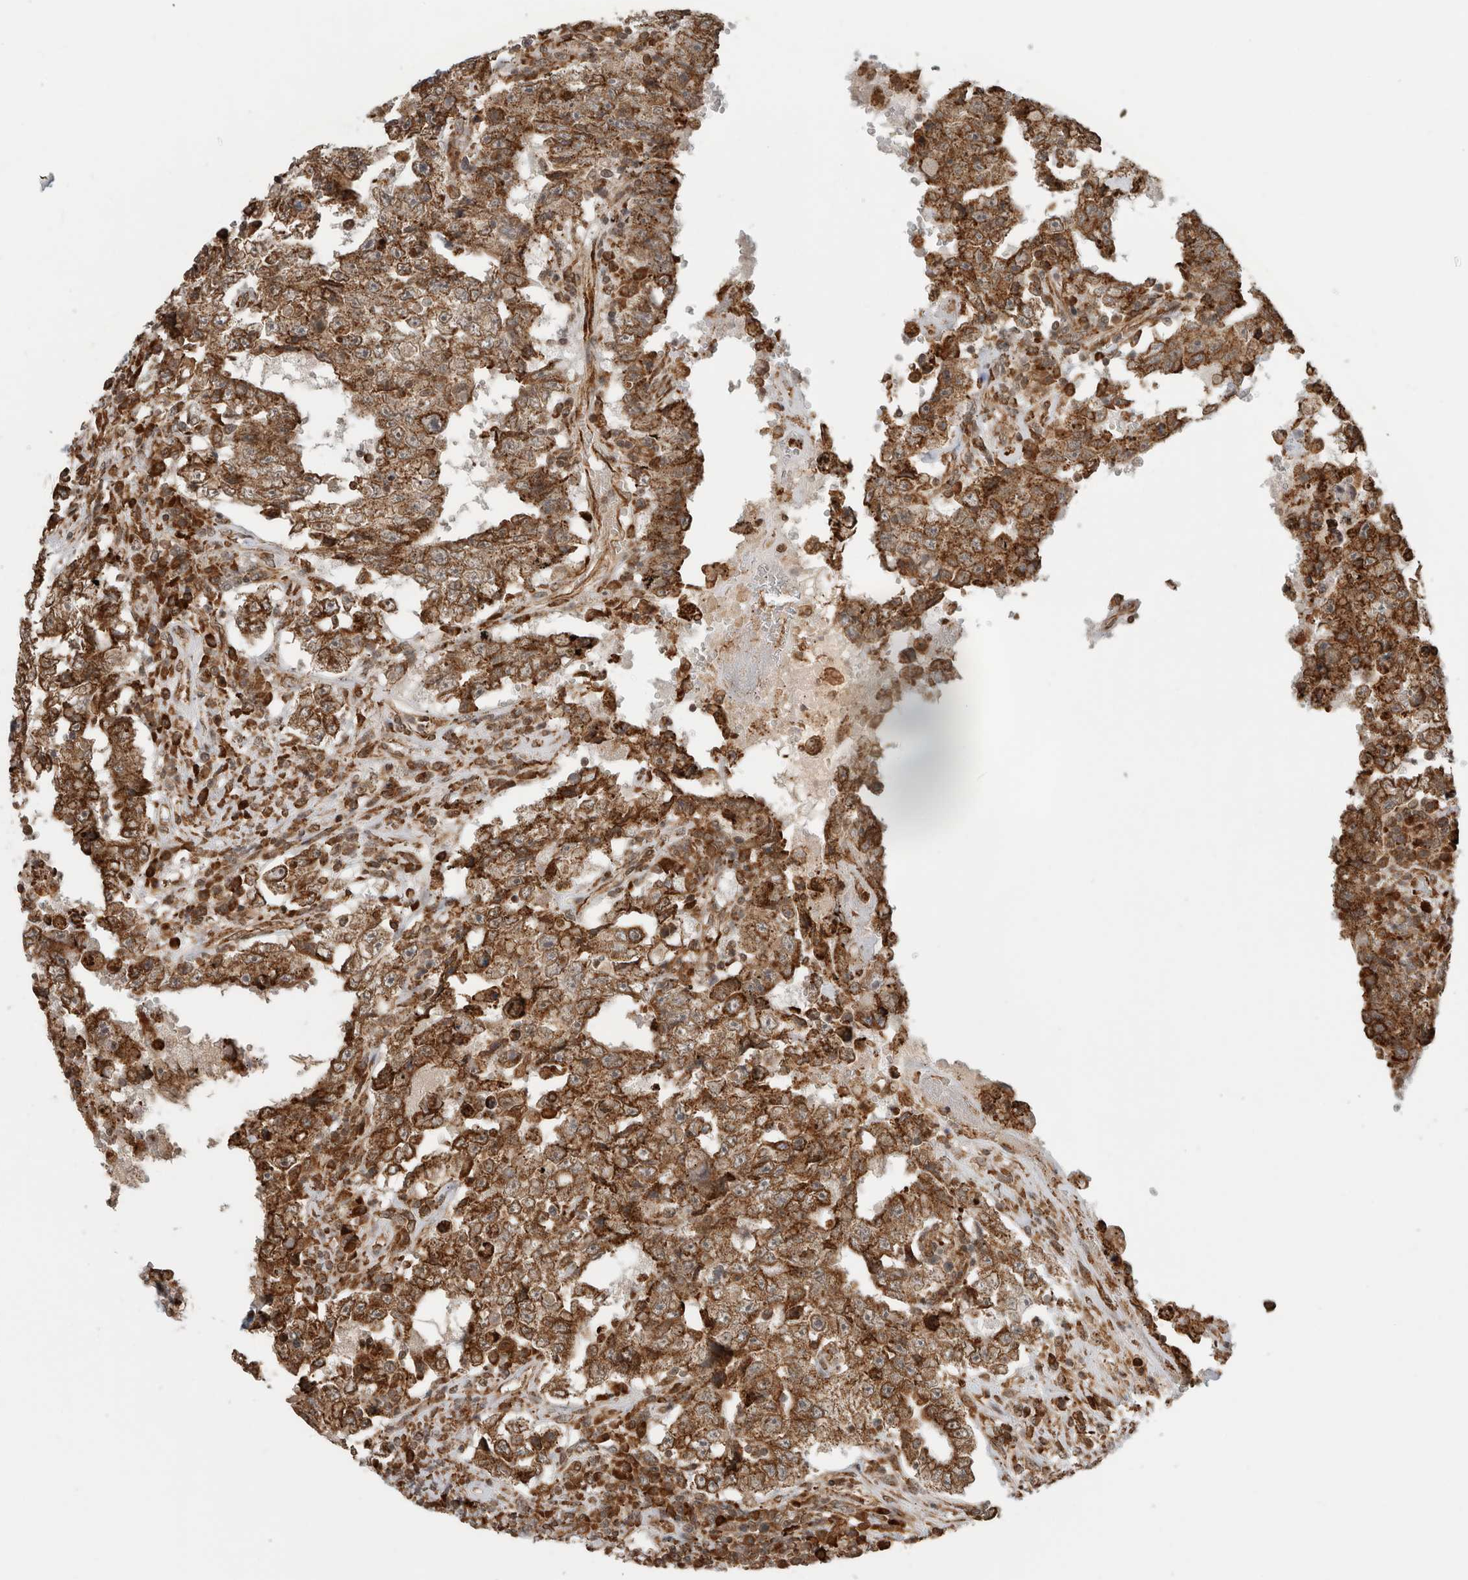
{"staining": {"intensity": "moderate", "quantity": ">75%", "location": "cytoplasmic/membranous"}, "tissue": "testis cancer", "cell_type": "Tumor cells", "image_type": "cancer", "snomed": [{"axis": "morphology", "description": "Carcinoma, Embryonal, NOS"}, {"axis": "topography", "description": "Testis"}], "caption": "A brown stain shows moderate cytoplasmic/membranous staining of a protein in human testis cancer (embryonal carcinoma) tumor cells.", "gene": "MS4A7", "patient": {"sex": "male", "age": 26}}